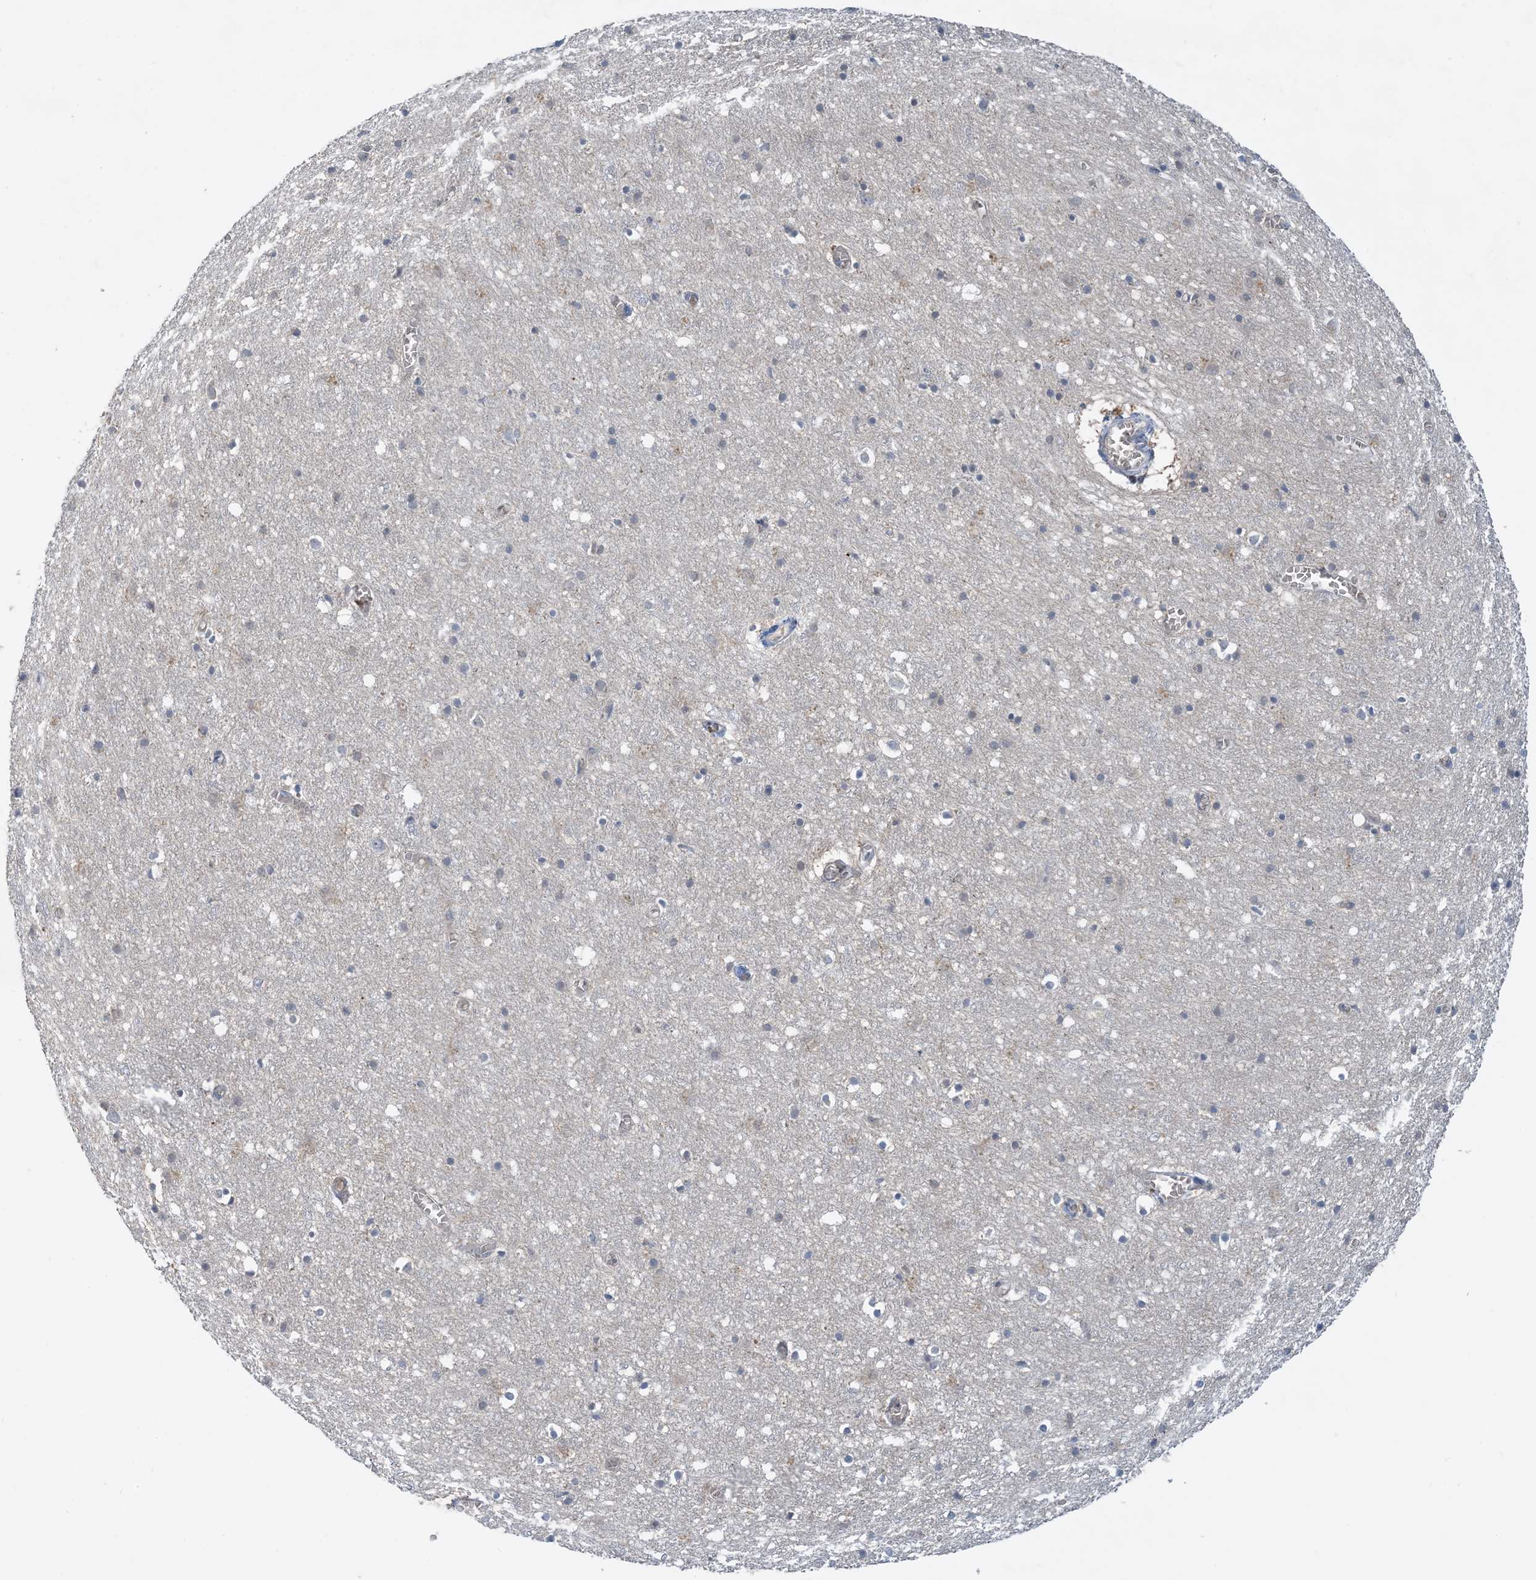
{"staining": {"intensity": "negative", "quantity": "none", "location": "none"}, "tissue": "cerebral cortex", "cell_type": "Endothelial cells", "image_type": "normal", "snomed": [{"axis": "morphology", "description": "Normal tissue, NOS"}, {"axis": "topography", "description": "Cerebral cortex"}], "caption": "This is a histopathology image of immunohistochemistry staining of unremarkable cerebral cortex, which shows no expression in endothelial cells.", "gene": "UBE2E1", "patient": {"sex": "female", "age": 64}}